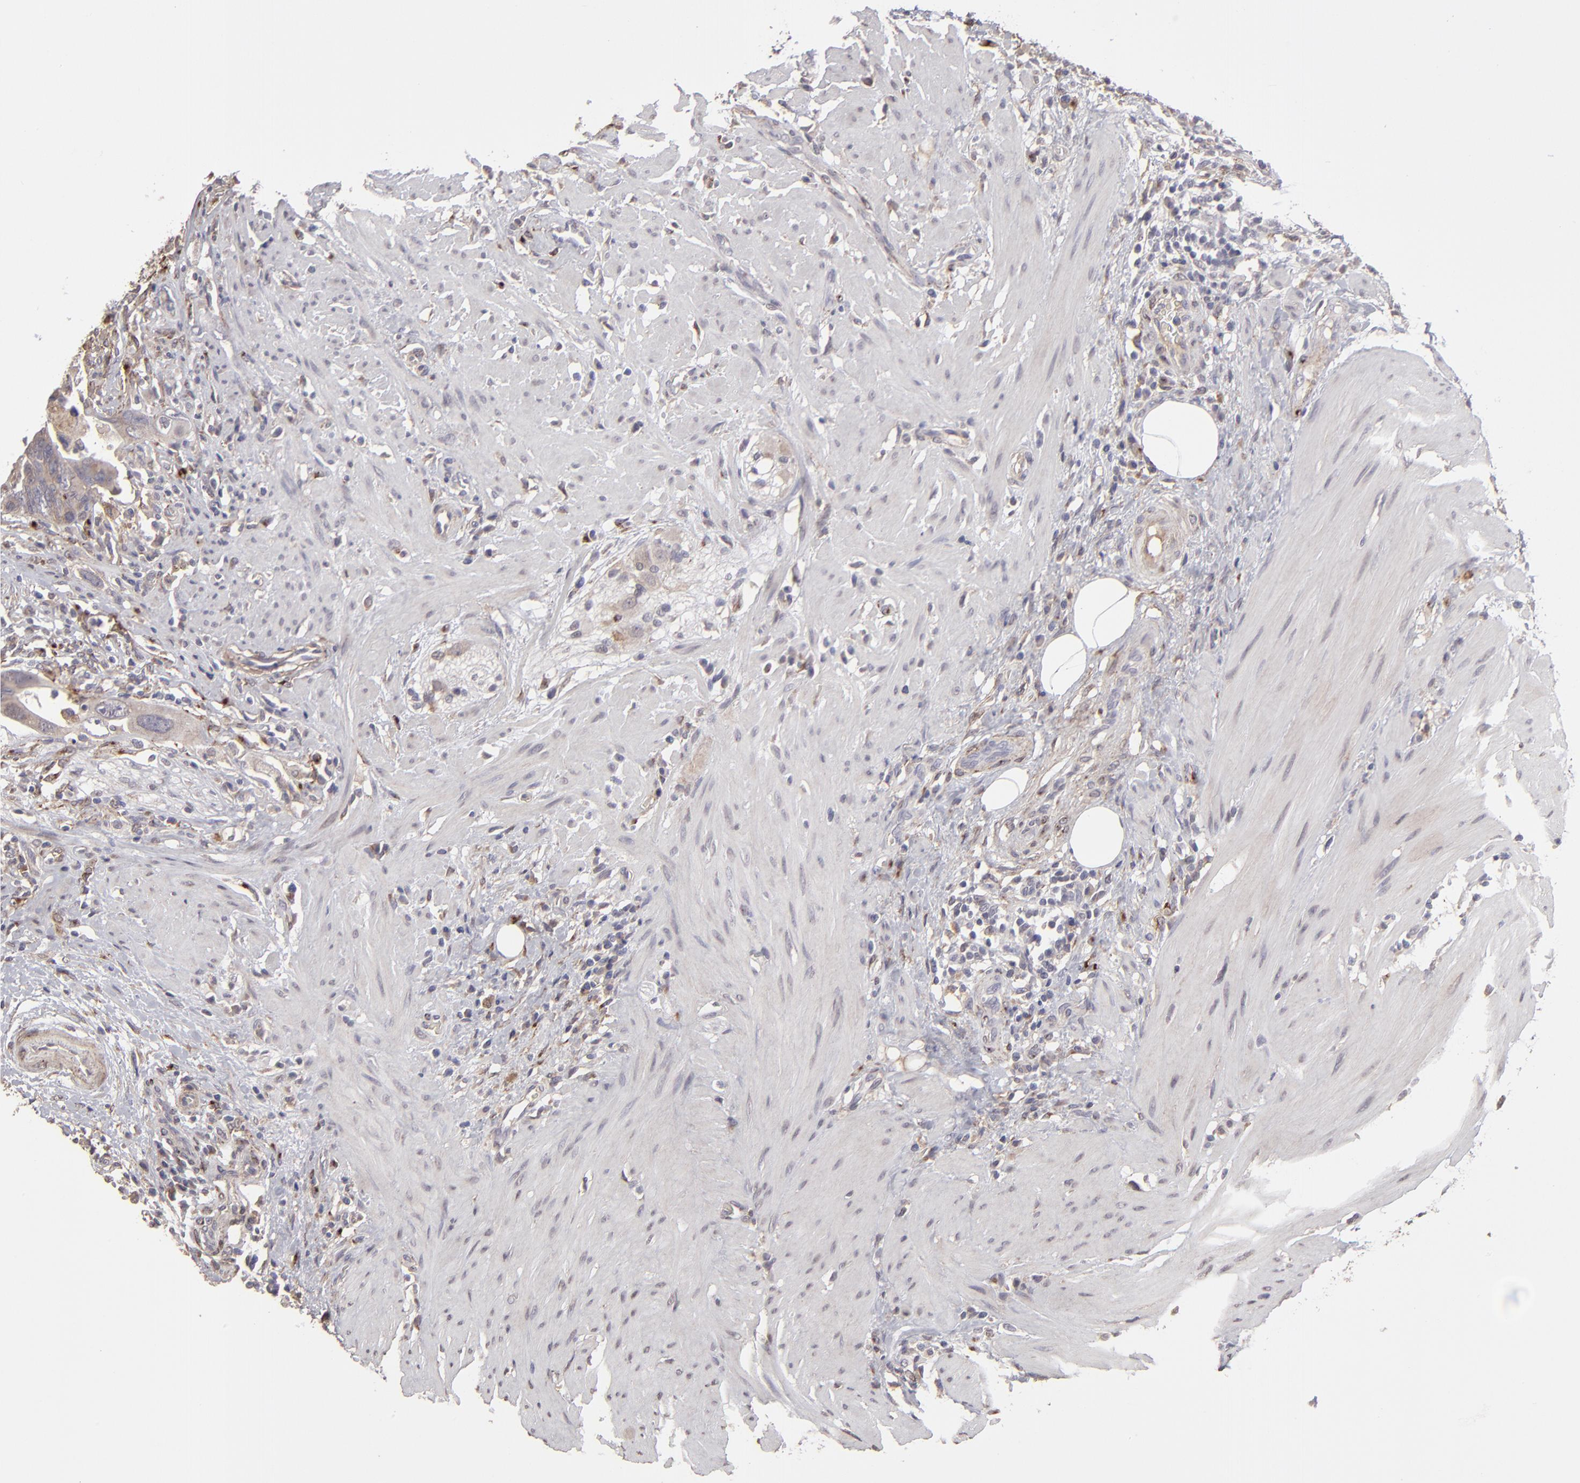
{"staining": {"intensity": "weak", "quantity": "25%-75%", "location": "cytoplasmic/membranous"}, "tissue": "colorectal cancer", "cell_type": "Tumor cells", "image_type": "cancer", "snomed": [{"axis": "morphology", "description": "Adenocarcinoma, NOS"}, {"axis": "topography", "description": "Rectum"}], "caption": "This image reveals adenocarcinoma (colorectal) stained with IHC to label a protein in brown. The cytoplasmic/membranous of tumor cells show weak positivity for the protein. Nuclei are counter-stained blue.", "gene": "ITGB5", "patient": {"sex": "male", "age": 53}}